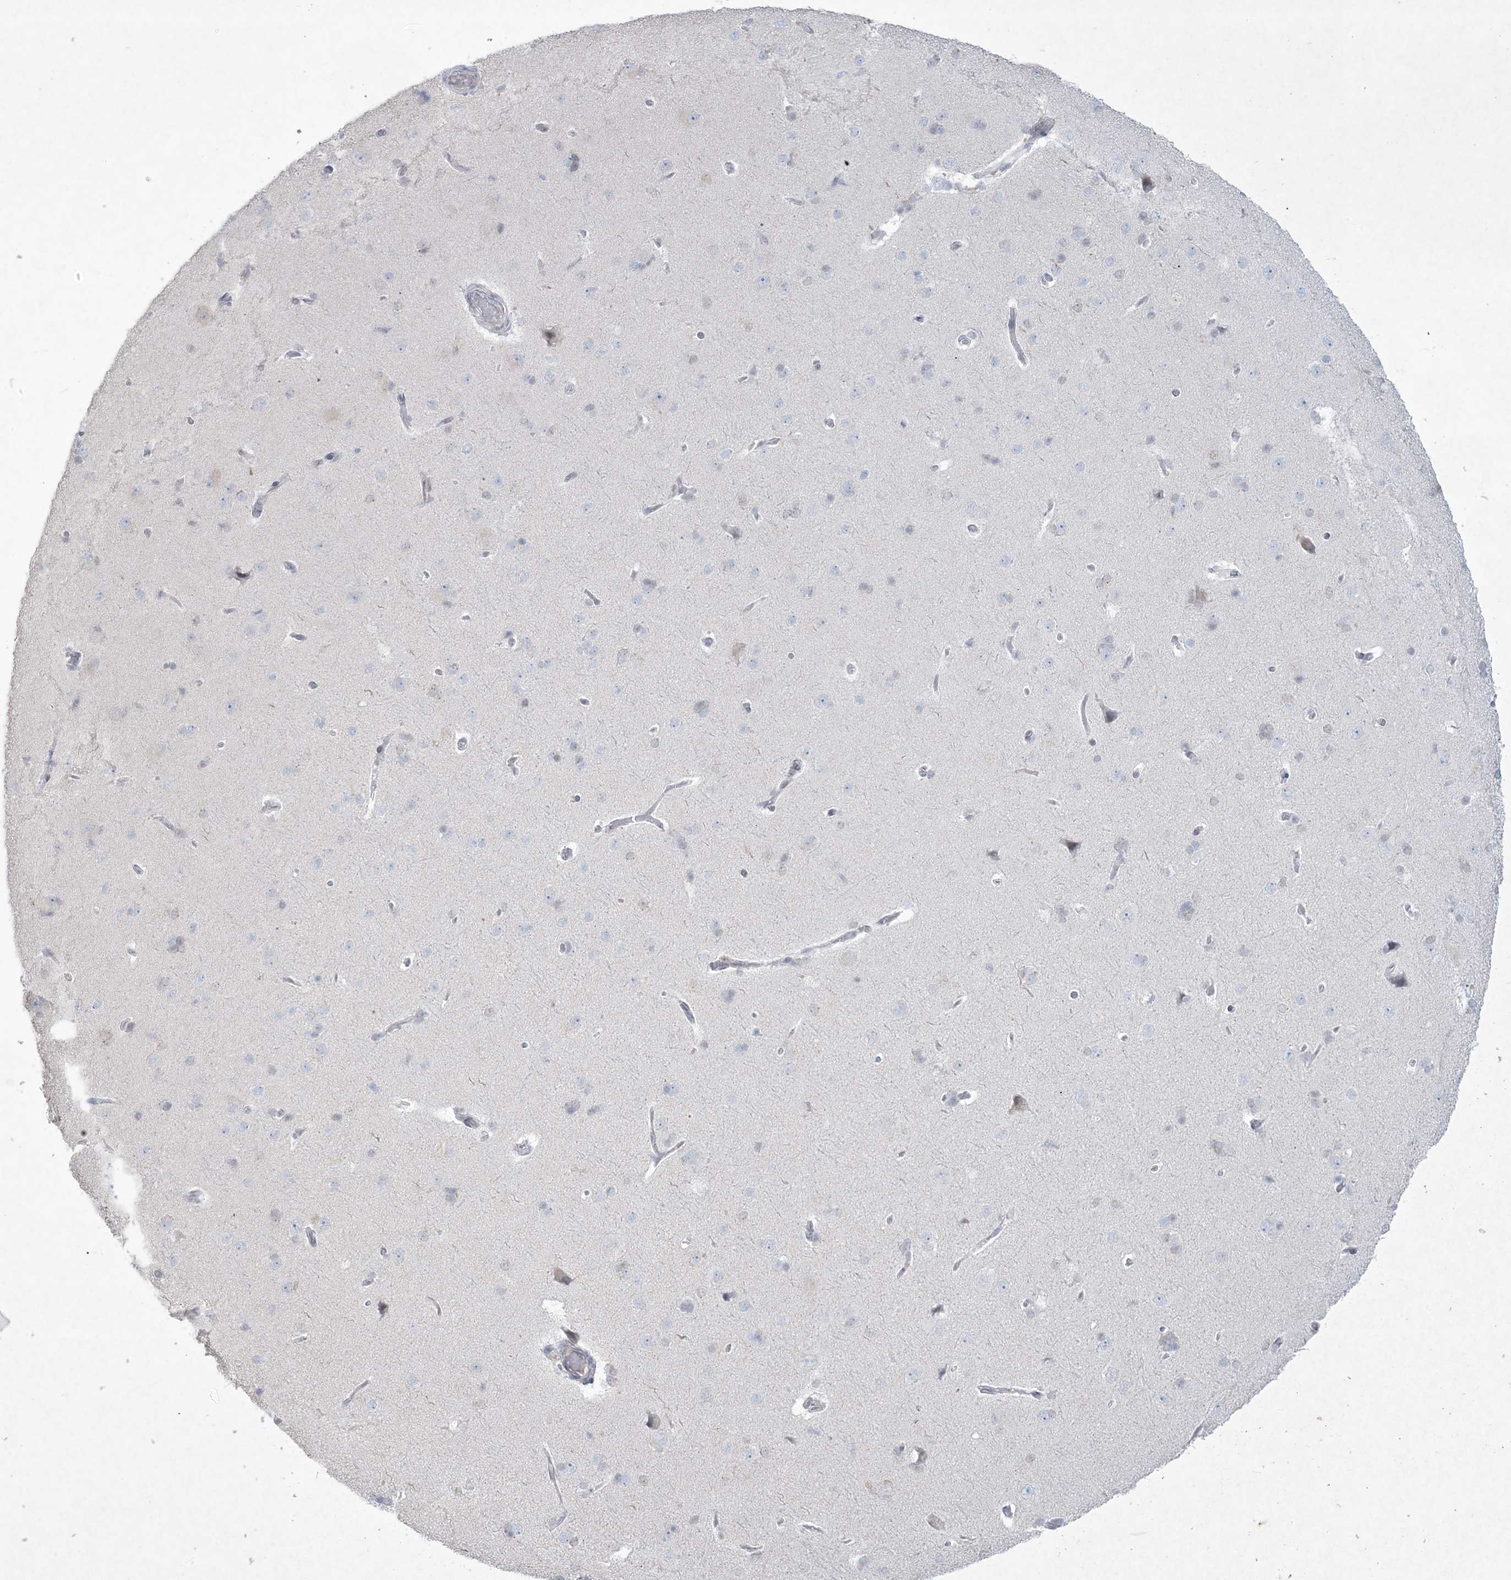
{"staining": {"intensity": "negative", "quantity": "none", "location": "none"}, "tissue": "cerebral cortex", "cell_type": "Endothelial cells", "image_type": "normal", "snomed": [{"axis": "morphology", "description": "Normal tissue, NOS"}, {"axis": "topography", "description": "Cerebral cortex"}], "caption": "Human cerebral cortex stained for a protein using immunohistochemistry (IHC) displays no expression in endothelial cells.", "gene": "HOMEZ", "patient": {"sex": "male", "age": 62}}